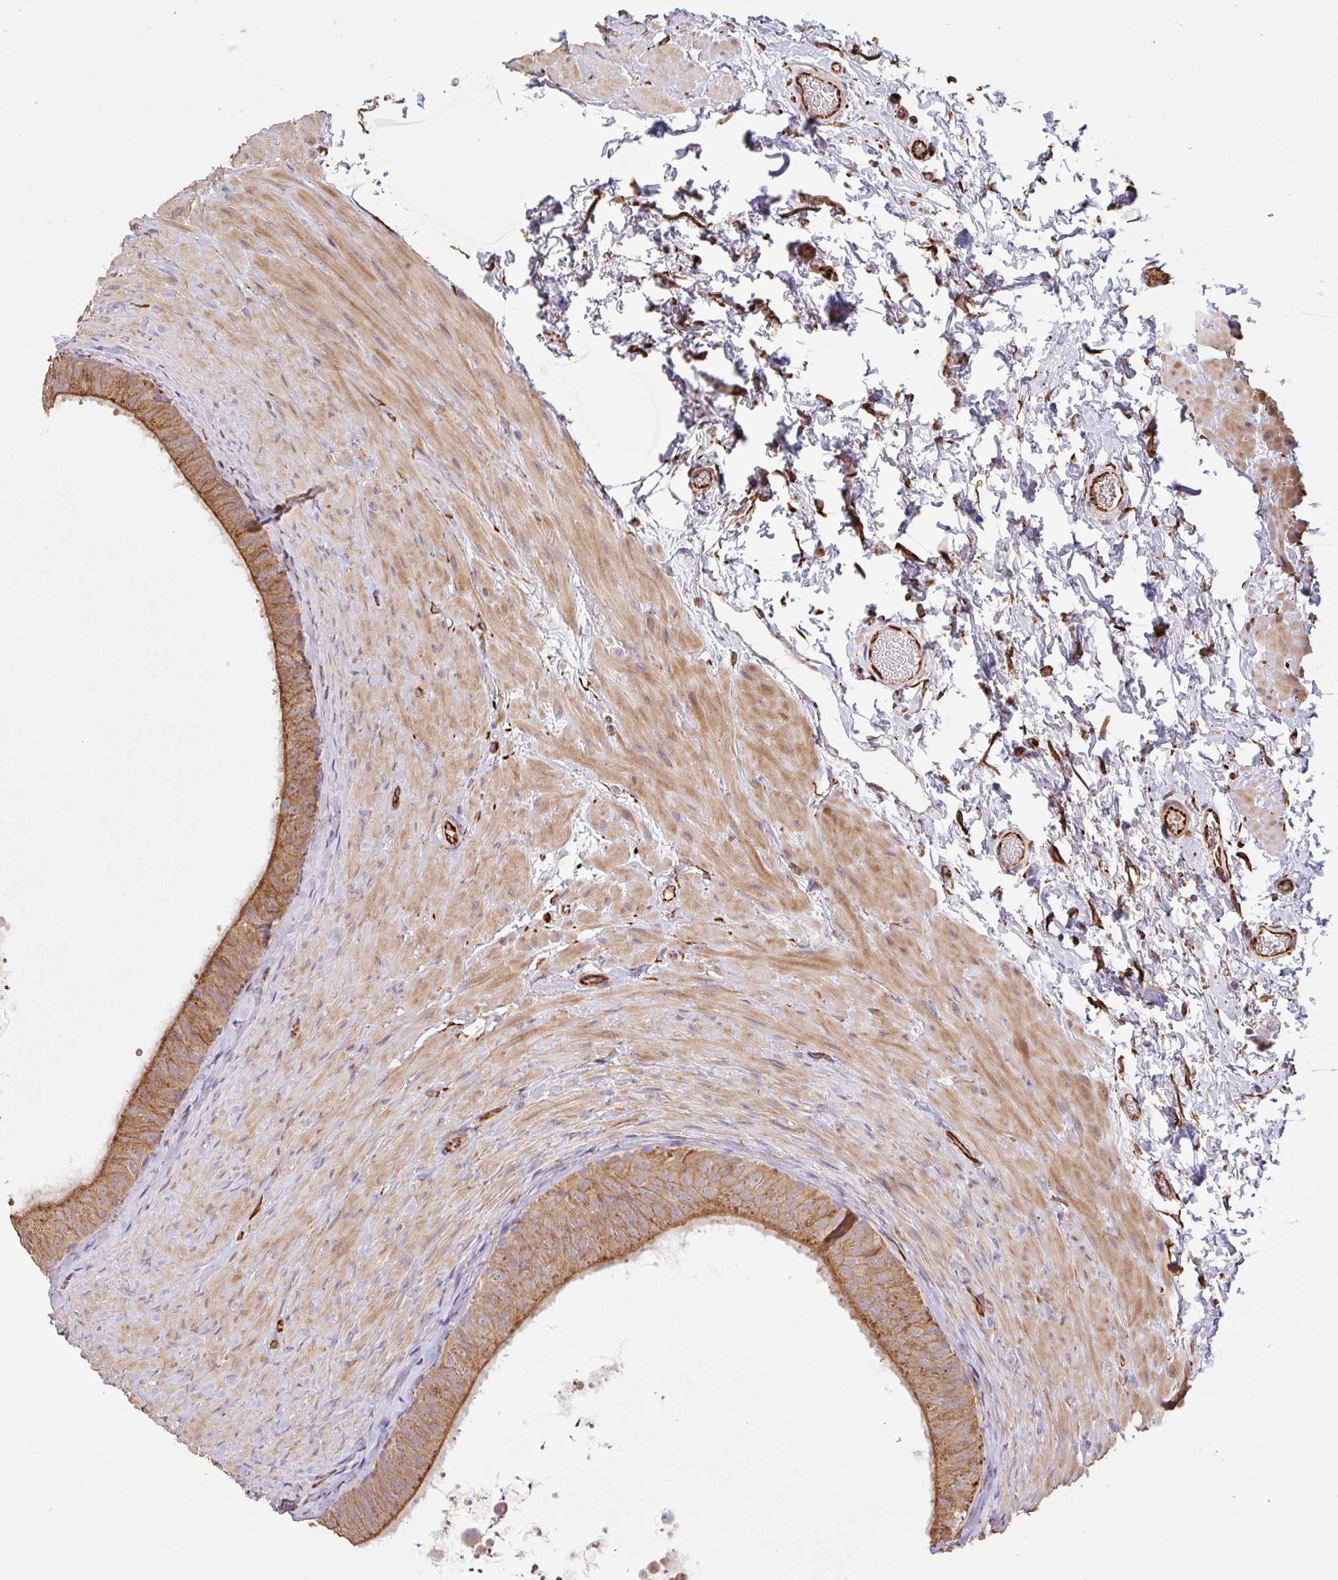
{"staining": {"intensity": "moderate", "quantity": ">75%", "location": "cytoplasmic/membranous"}, "tissue": "epididymis", "cell_type": "Glandular cells", "image_type": "normal", "snomed": [{"axis": "morphology", "description": "Normal tissue, NOS"}, {"axis": "topography", "description": "Epididymis, spermatic cord, NOS"}, {"axis": "topography", "description": "Epididymis"}], "caption": "Immunohistochemistry of unremarkable human epididymis reveals medium levels of moderate cytoplasmic/membranous expression in about >75% of glandular cells.", "gene": "ZNF790", "patient": {"sex": "male", "age": 31}}